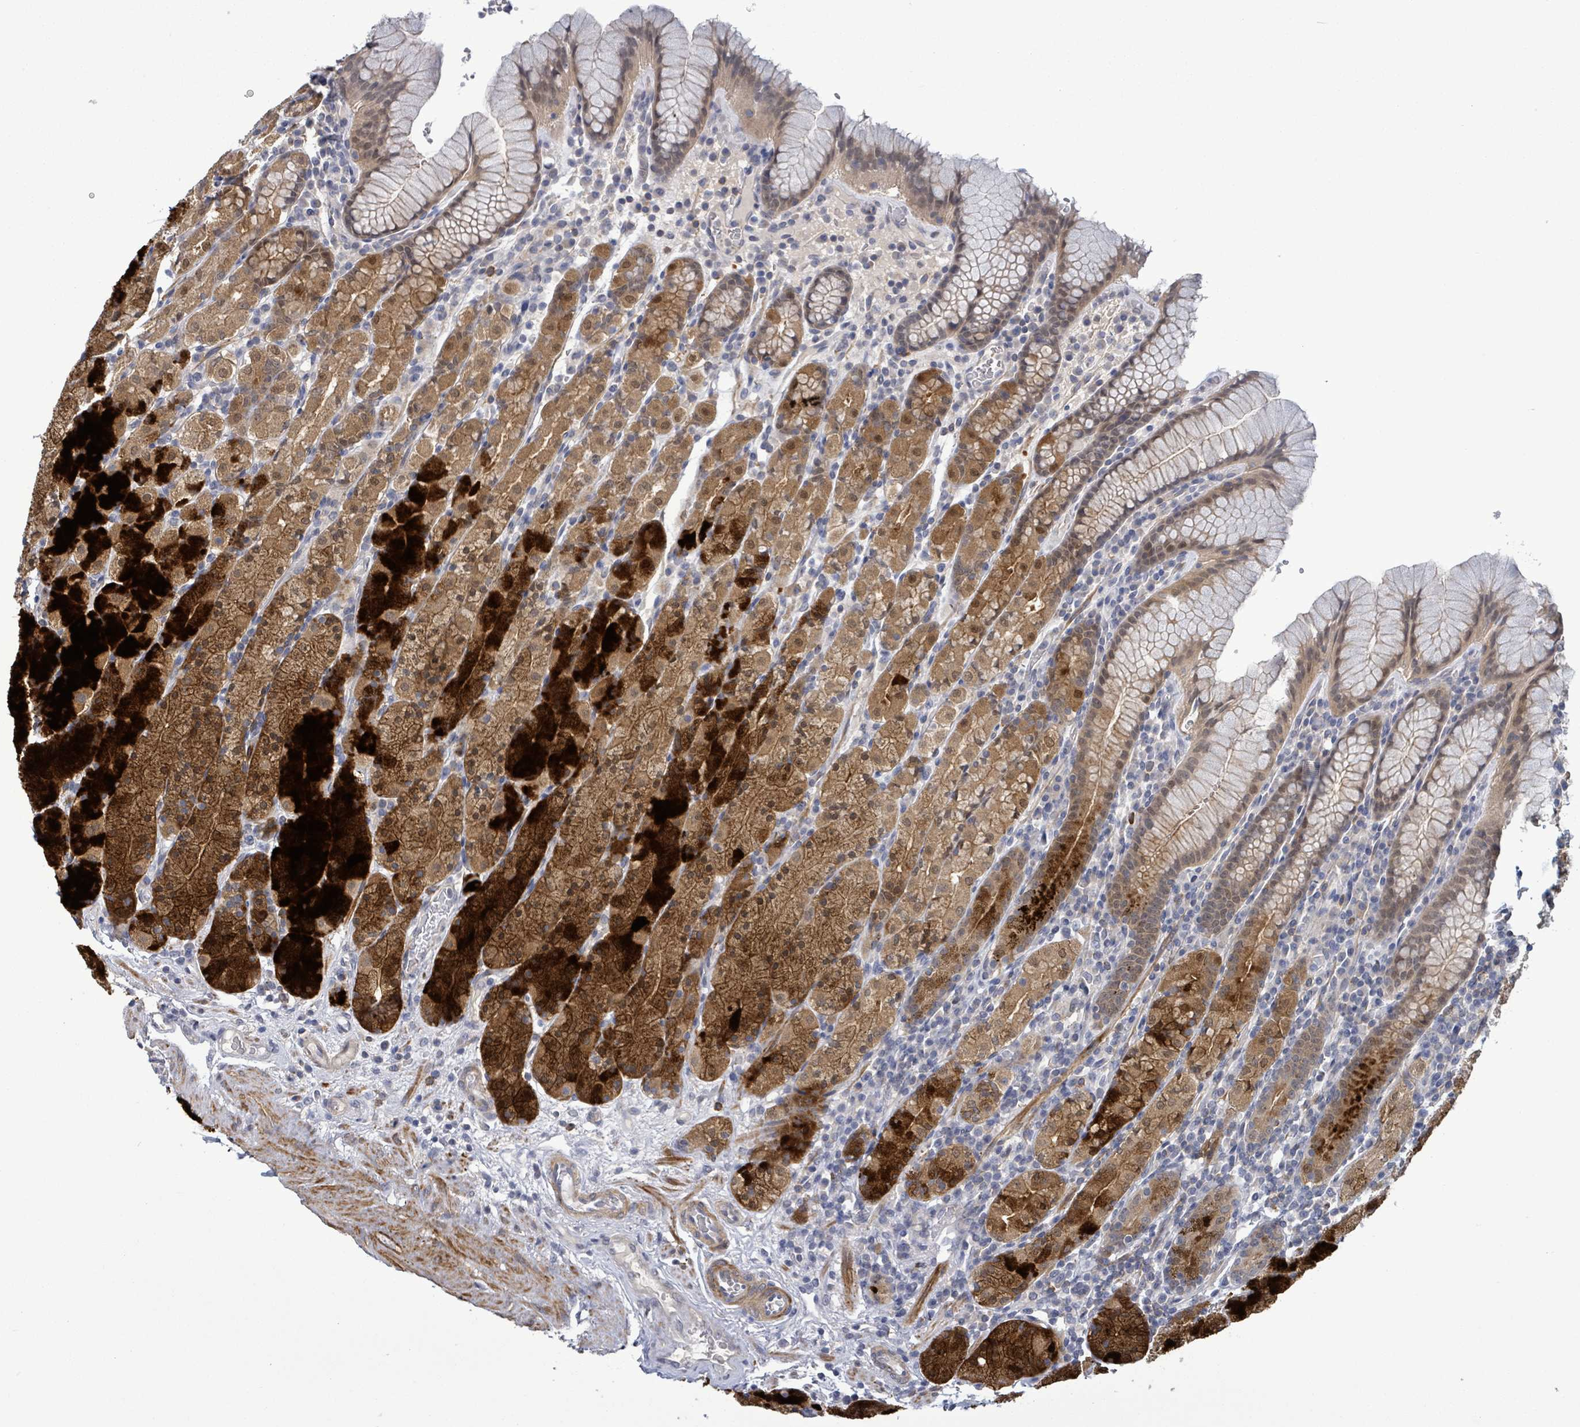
{"staining": {"intensity": "strong", "quantity": "25%-75%", "location": "cytoplasmic/membranous"}, "tissue": "stomach", "cell_type": "Glandular cells", "image_type": "normal", "snomed": [{"axis": "morphology", "description": "Normal tissue, NOS"}, {"axis": "topography", "description": "Stomach, upper"}, {"axis": "topography", "description": "Stomach"}], "caption": "IHC (DAB) staining of benign stomach demonstrates strong cytoplasmic/membranous protein staining in approximately 25%-75% of glandular cells.", "gene": "AMMECR1", "patient": {"sex": "male", "age": 62}}